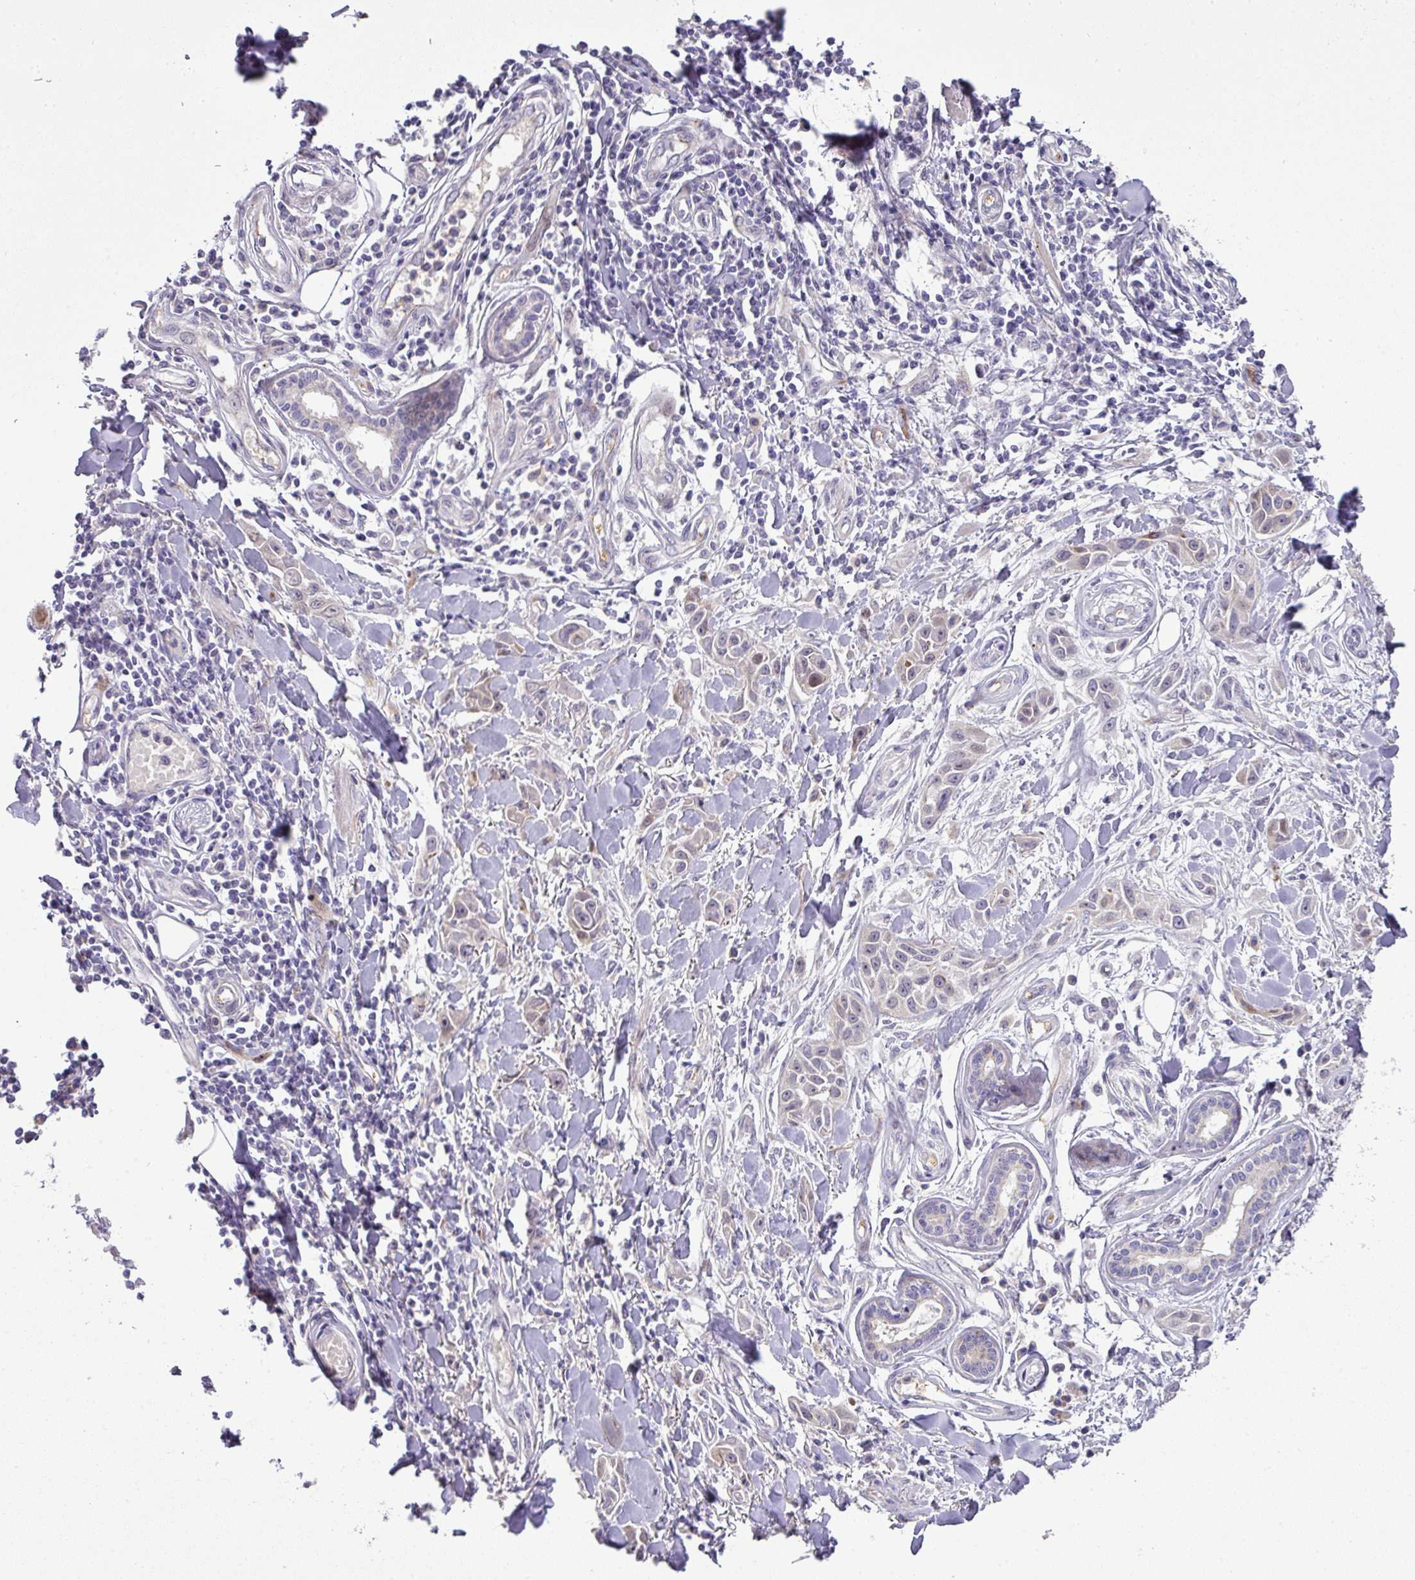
{"staining": {"intensity": "negative", "quantity": "none", "location": "none"}, "tissue": "skin cancer", "cell_type": "Tumor cells", "image_type": "cancer", "snomed": [{"axis": "morphology", "description": "Squamous cell carcinoma, NOS"}, {"axis": "topography", "description": "Skin"}], "caption": "Immunohistochemical staining of squamous cell carcinoma (skin) displays no significant positivity in tumor cells.", "gene": "ATP6V1F", "patient": {"sex": "female", "age": 69}}